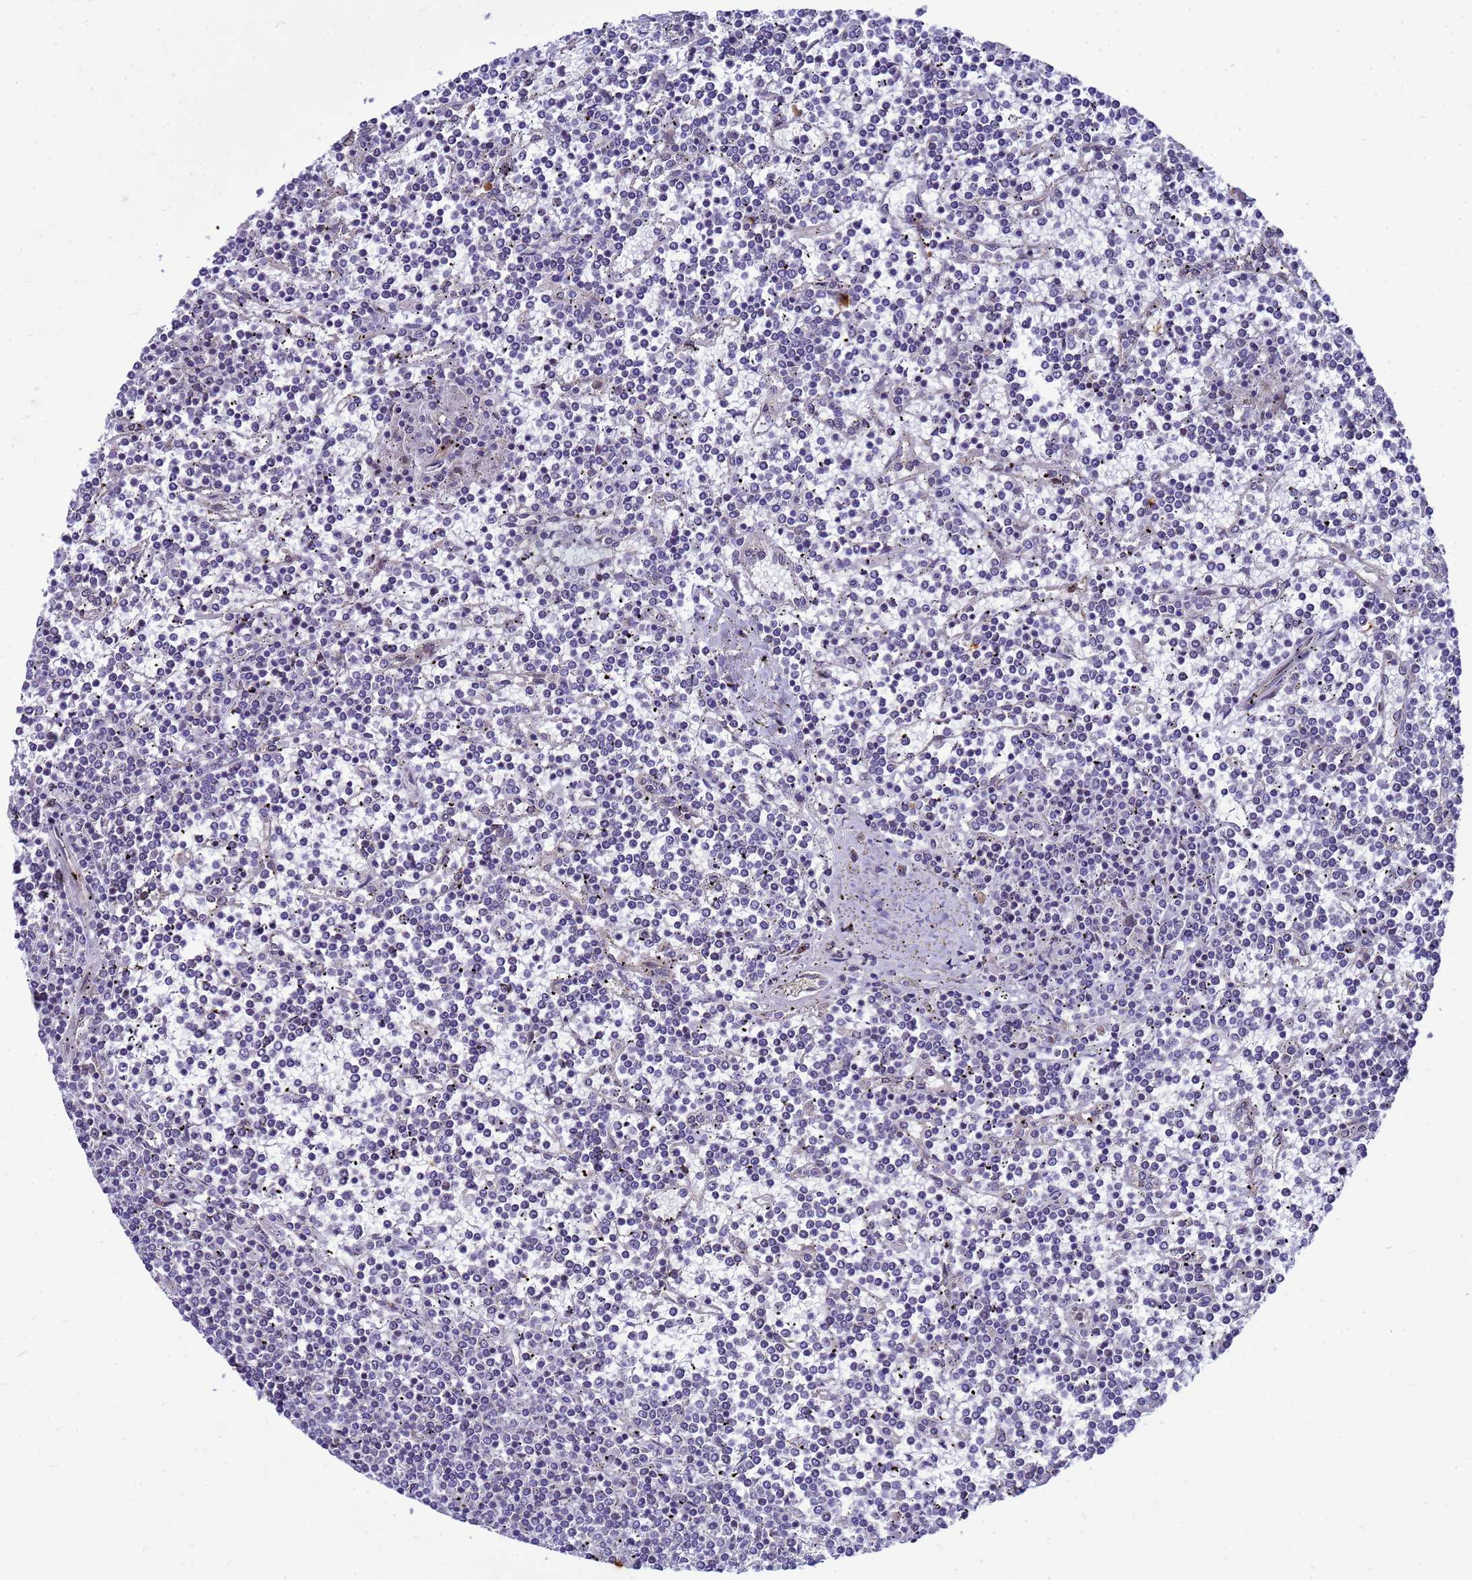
{"staining": {"intensity": "negative", "quantity": "none", "location": "none"}, "tissue": "lymphoma", "cell_type": "Tumor cells", "image_type": "cancer", "snomed": [{"axis": "morphology", "description": "Malignant lymphoma, non-Hodgkin's type, Low grade"}, {"axis": "topography", "description": "Spleen"}], "caption": "High power microscopy photomicrograph of an immunohistochemistry (IHC) photomicrograph of malignant lymphoma, non-Hodgkin's type (low-grade), revealing no significant staining in tumor cells.", "gene": "RSPO1", "patient": {"sex": "female", "age": 19}}